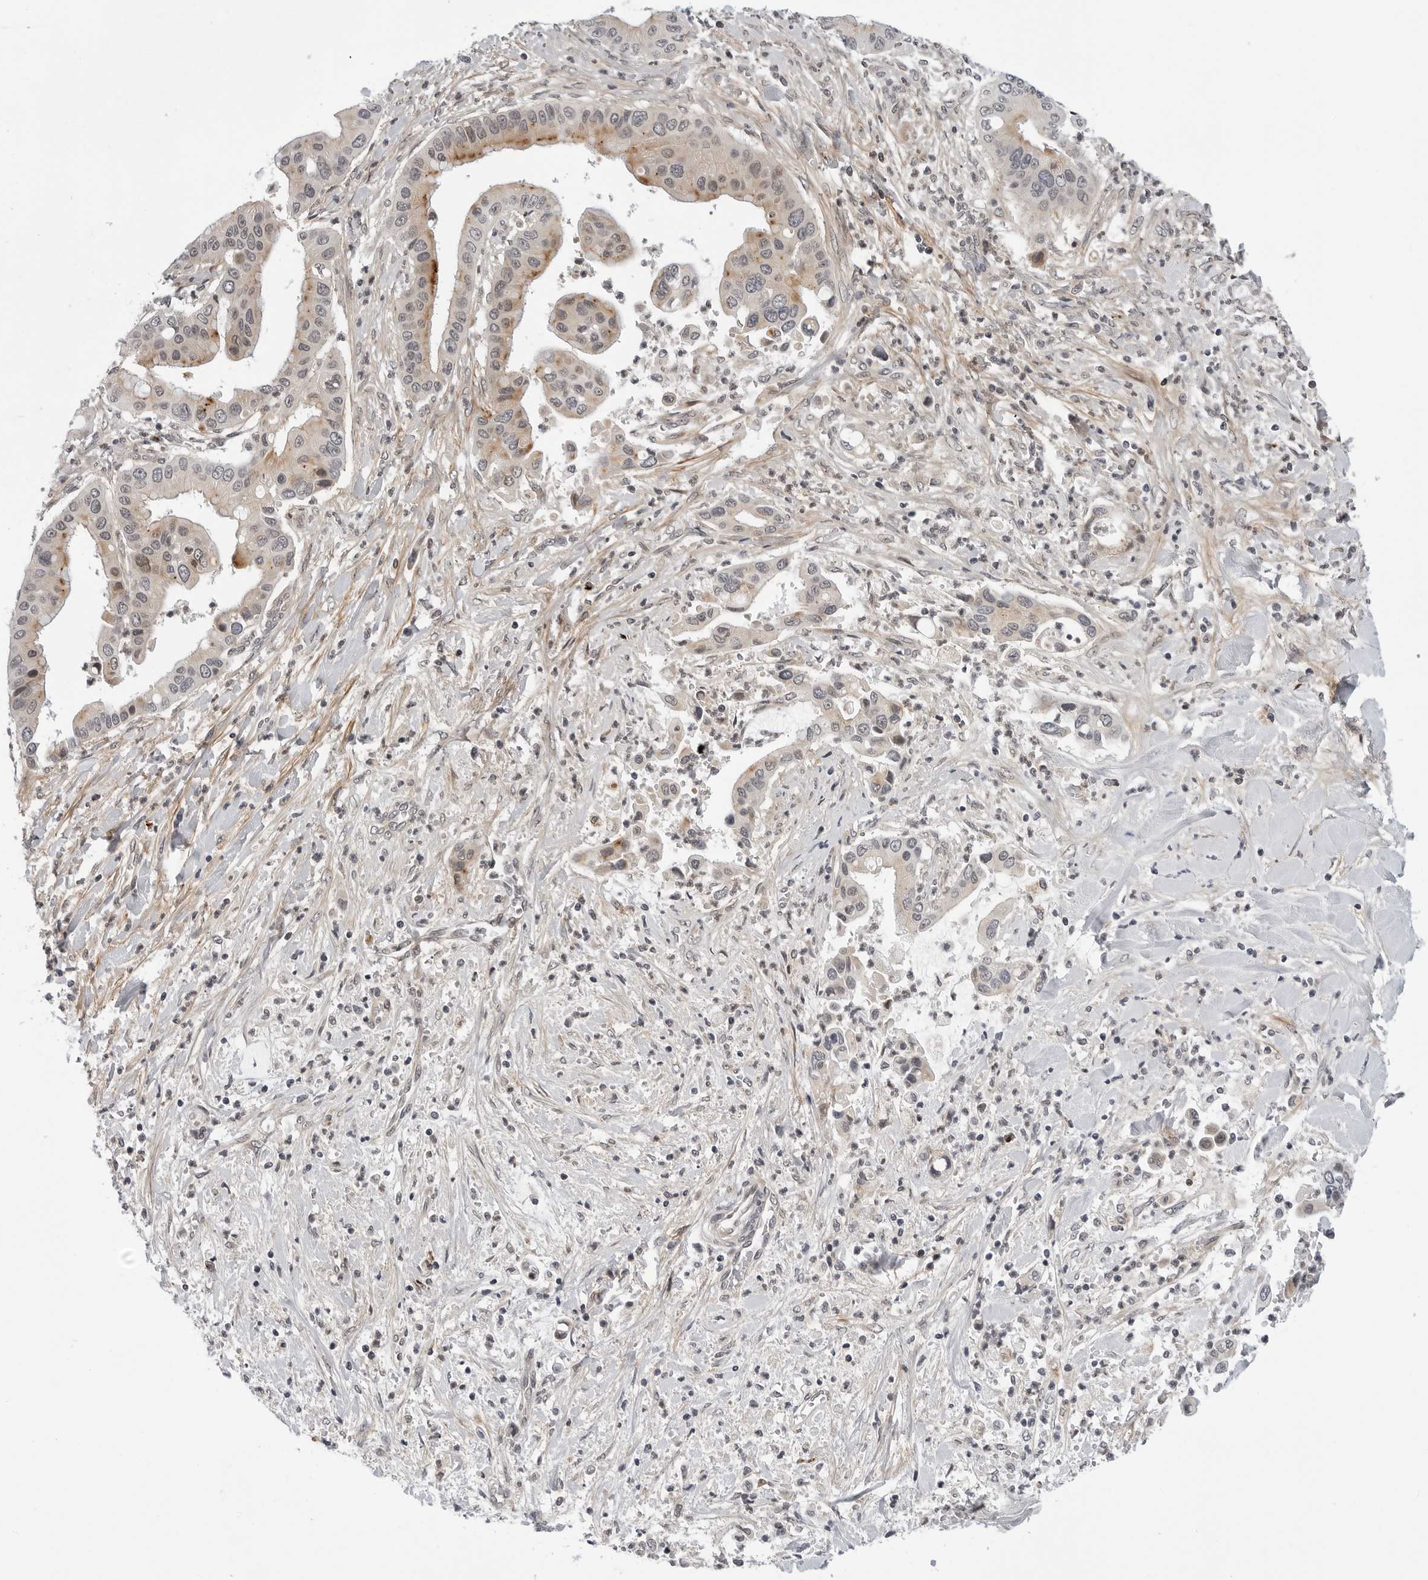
{"staining": {"intensity": "moderate", "quantity": "25%-75%", "location": "cytoplasmic/membranous"}, "tissue": "liver cancer", "cell_type": "Tumor cells", "image_type": "cancer", "snomed": [{"axis": "morphology", "description": "Cholangiocarcinoma"}, {"axis": "topography", "description": "Liver"}], "caption": "Immunohistochemistry of cholangiocarcinoma (liver) shows medium levels of moderate cytoplasmic/membranous expression in approximately 25%-75% of tumor cells.", "gene": "KIAA1614", "patient": {"sex": "female", "age": 54}}